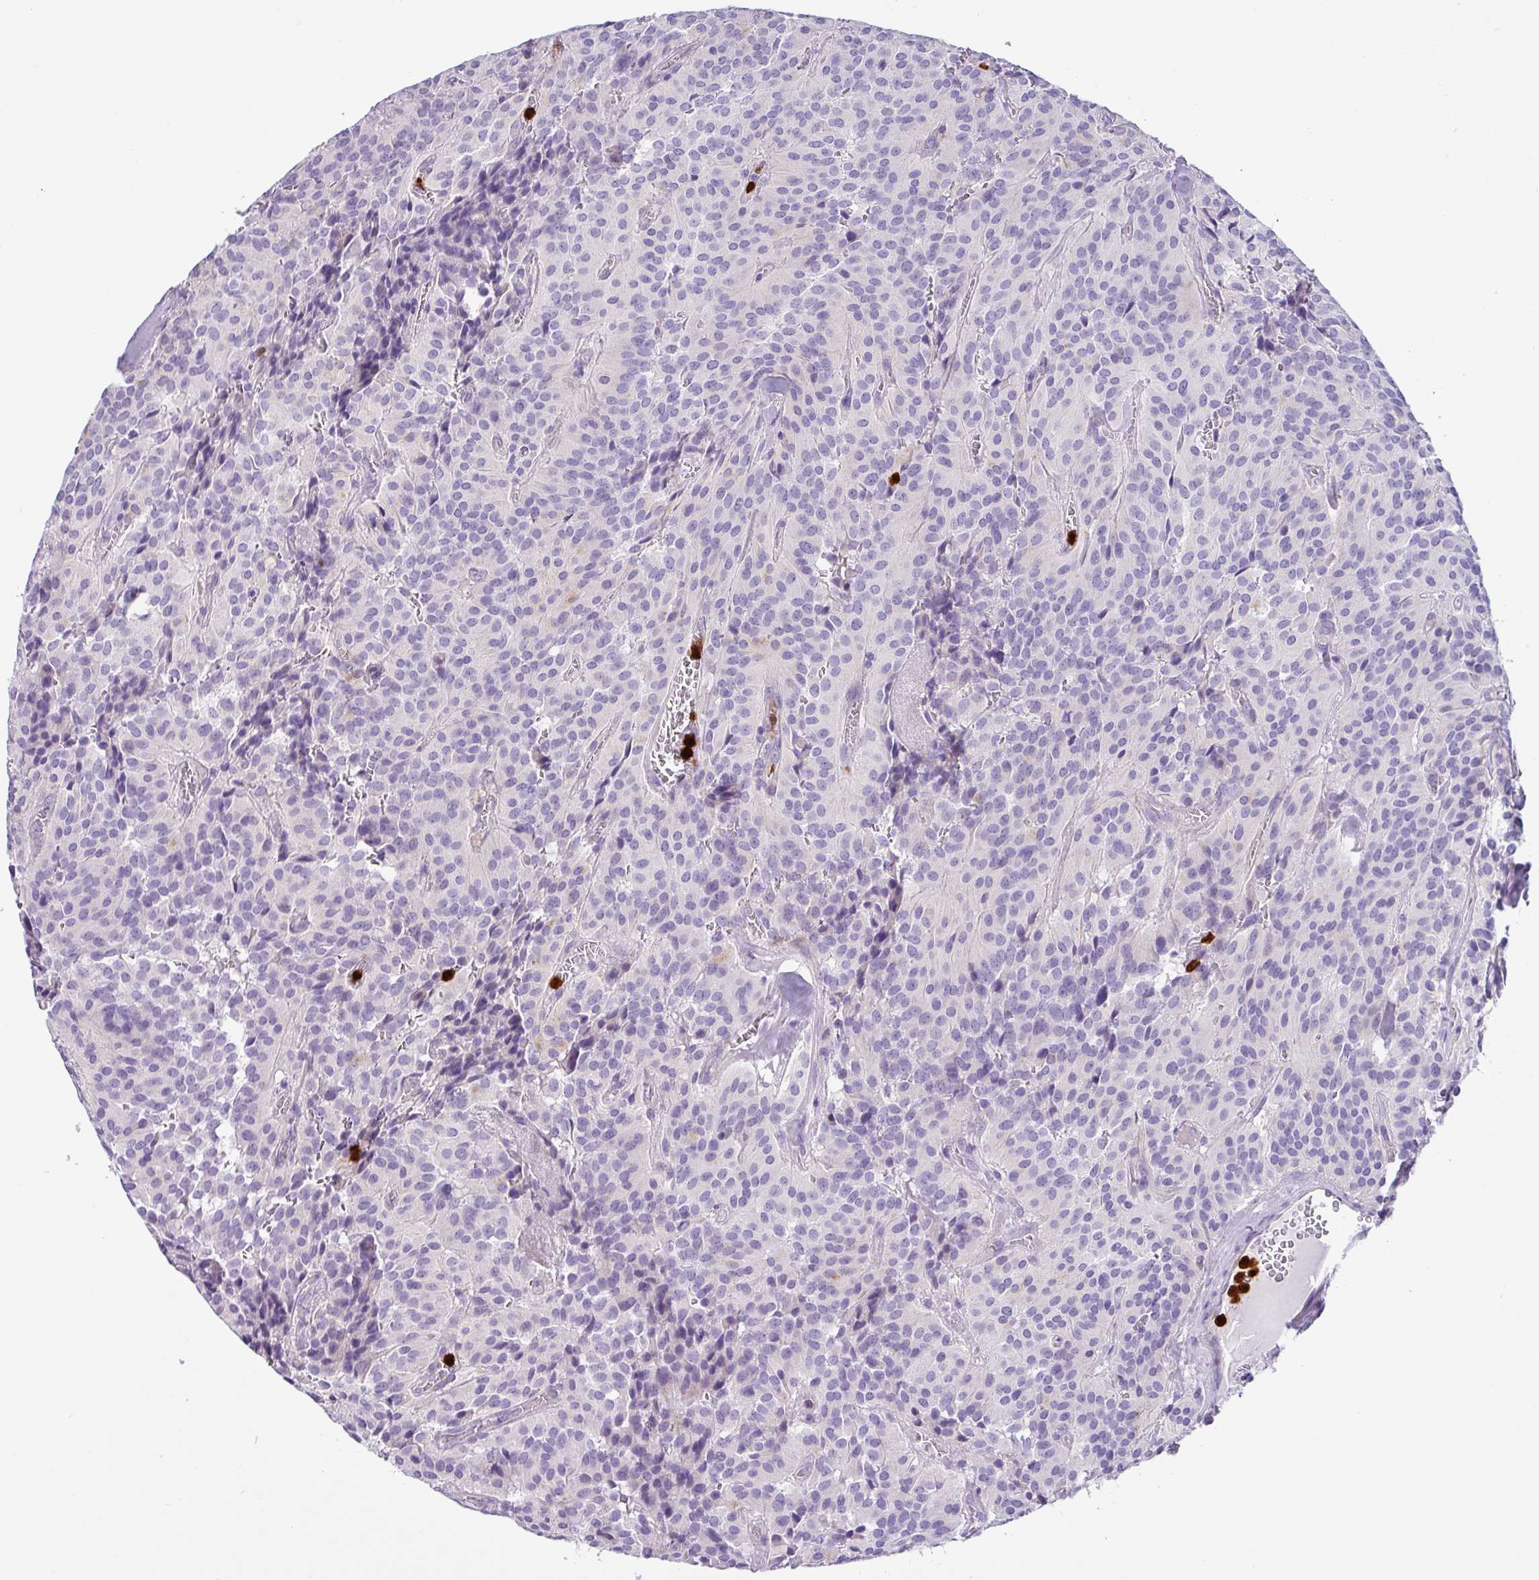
{"staining": {"intensity": "negative", "quantity": "none", "location": "none"}, "tissue": "glioma", "cell_type": "Tumor cells", "image_type": "cancer", "snomed": [{"axis": "morphology", "description": "Glioma, malignant, Low grade"}, {"axis": "topography", "description": "Brain"}], "caption": "Immunohistochemistry of malignant glioma (low-grade) shows no expression in tumor cells. (IHC, brightfield microscopy, high magnification).", "gene": "SH2D3C", "patient": {"sex": "male", "age": 42}}